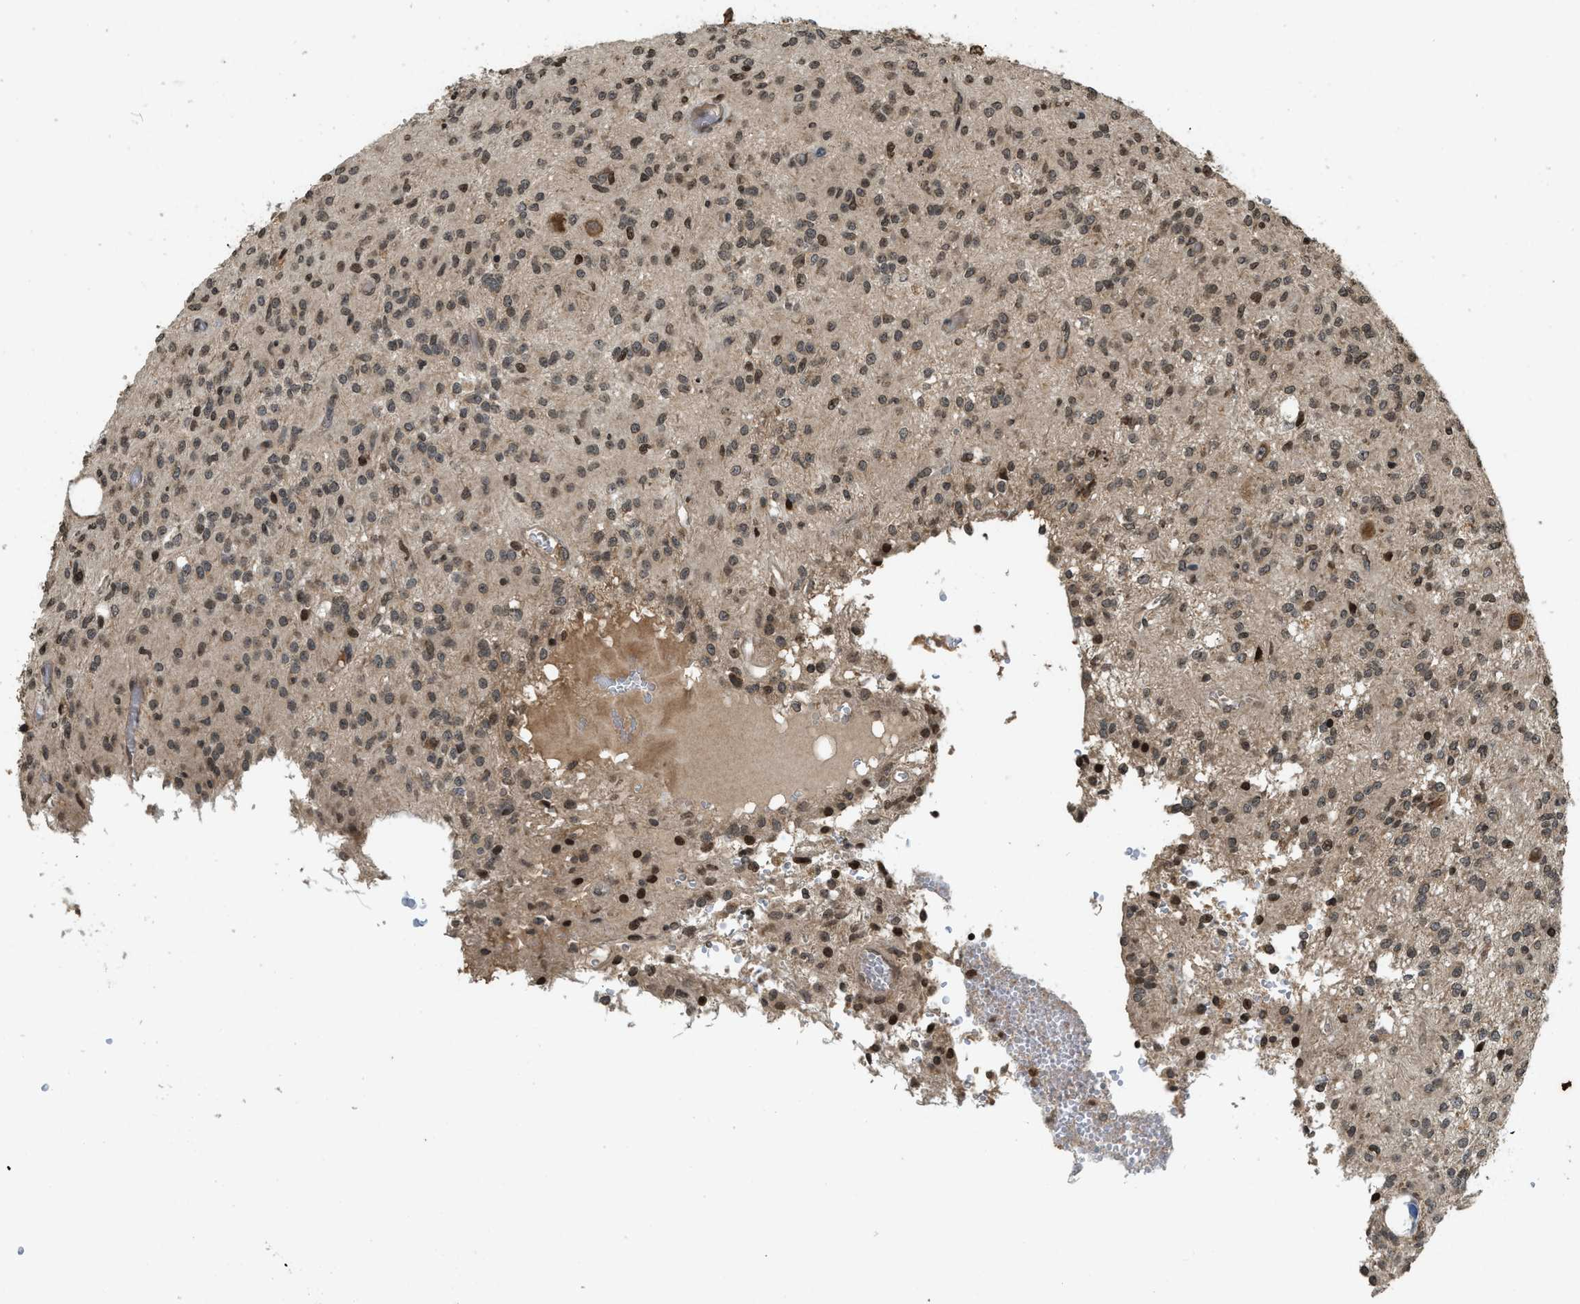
{"staining": {"intensity": "moderate", "quantity": "25%-75%", "location": "nuclear"}, "tissue": "glioma", "cell_type": "Tumor cells", "image_type": "cancer", "snomed": [{"axis": "morphology", "description": "Glioma, malignant, High grade"}, {"axis": "topography", "description": "Brain"}], "caption": "This is an image of immunohistochemistry staining of glioma, which shows moderate staining in the nuclear of tumor cells.", "gene": "SIAH1", "patient": {"sex": "female", "age": 59}}